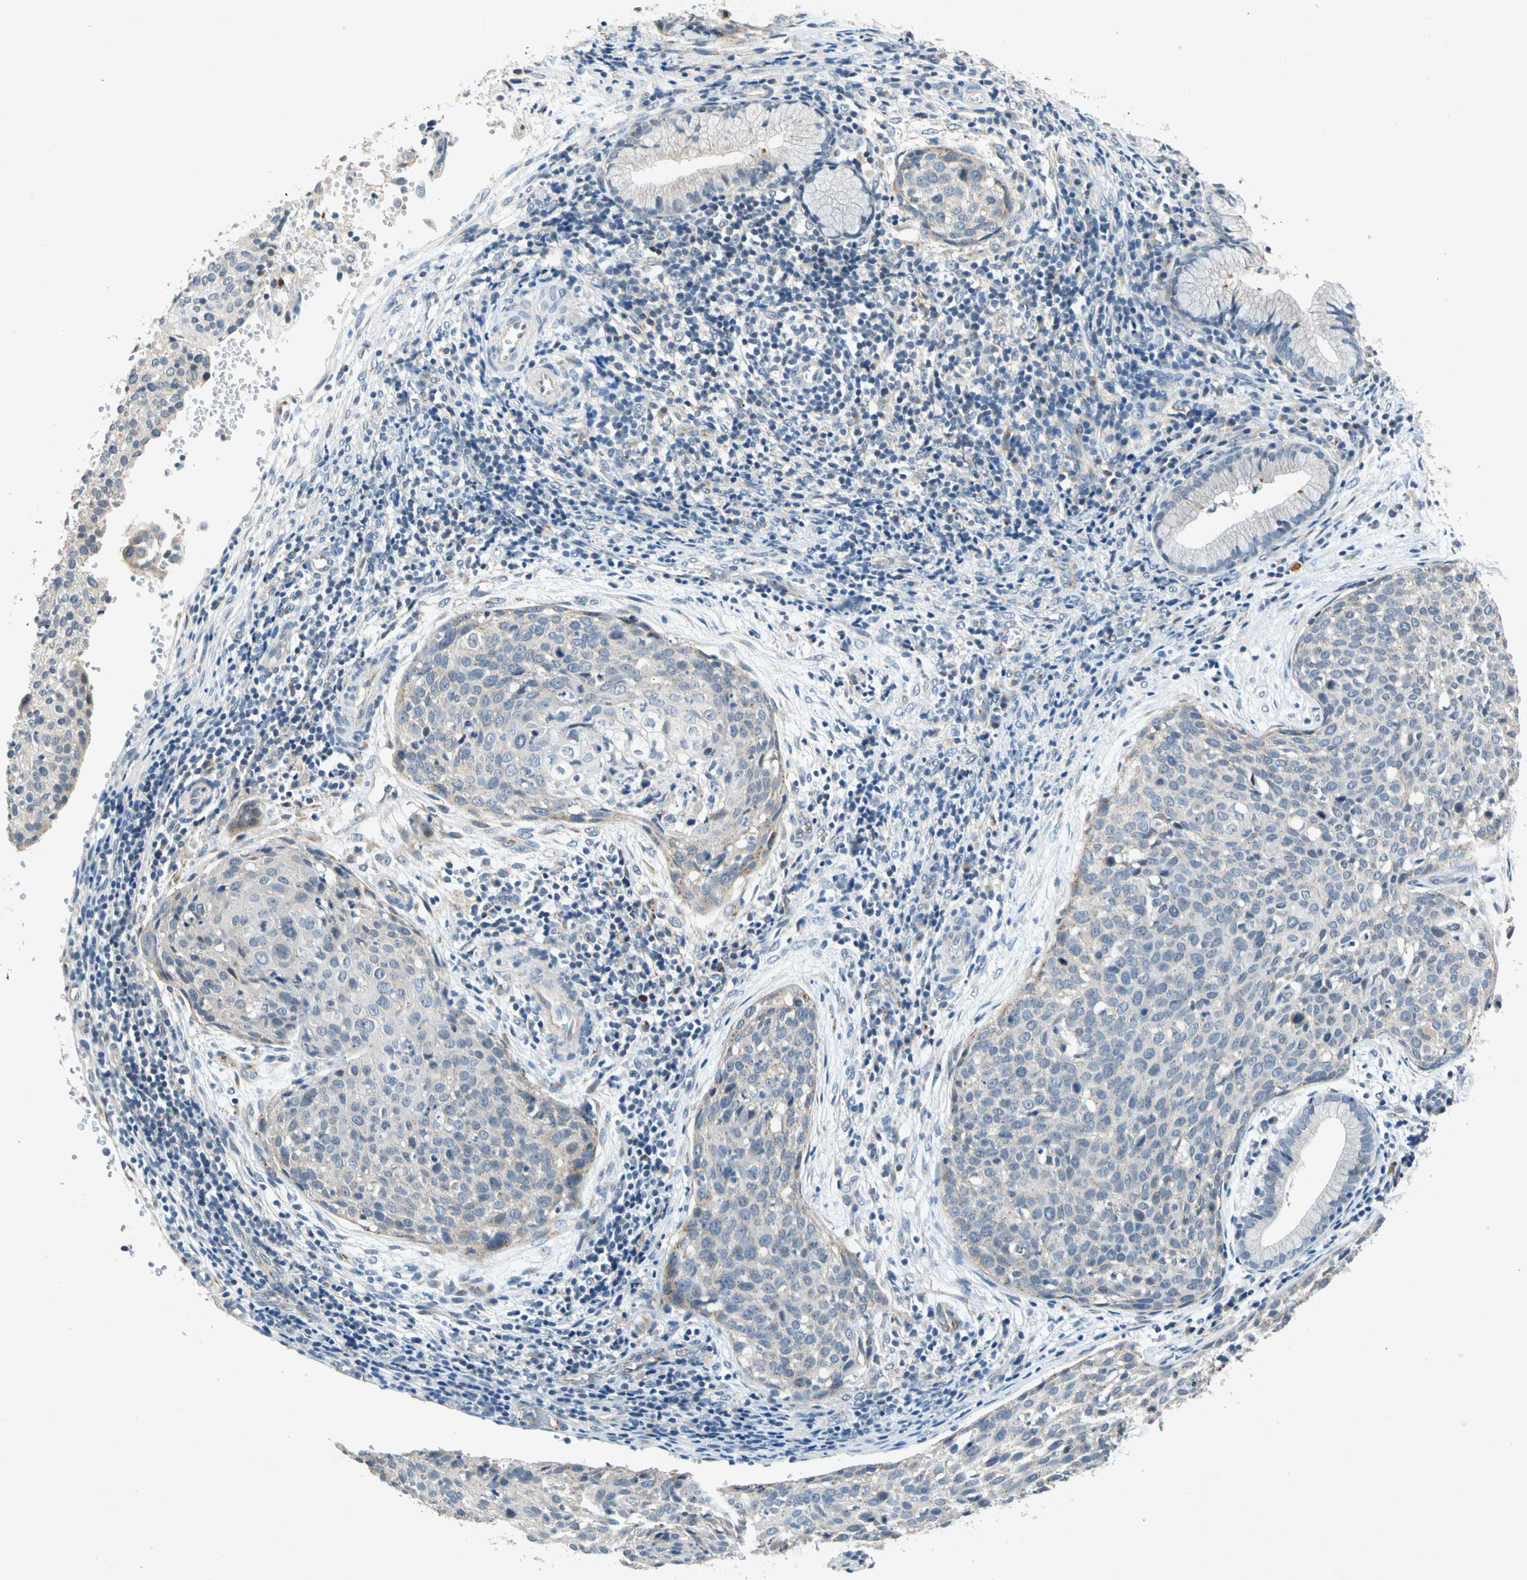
{"staining": {"intensity": "negative", "quantity": "none", "location": "none"}, "tissue": "cervical cancer", "cell_type": "Tumor cells", "image_type": "cancer", "snomed": [{"axis": "morphology", "description": "Squamous cell carcinoma, NOS"}, {"axis": "topography", "description": "Cervix"}], "caption": "Immunohistochemical staining of human squamous cell carcinoma (cervical) reveals no significant positivity in tumor cells.", "gene": "GASK1B", "patient": {"sex": "female", "age": 38}}